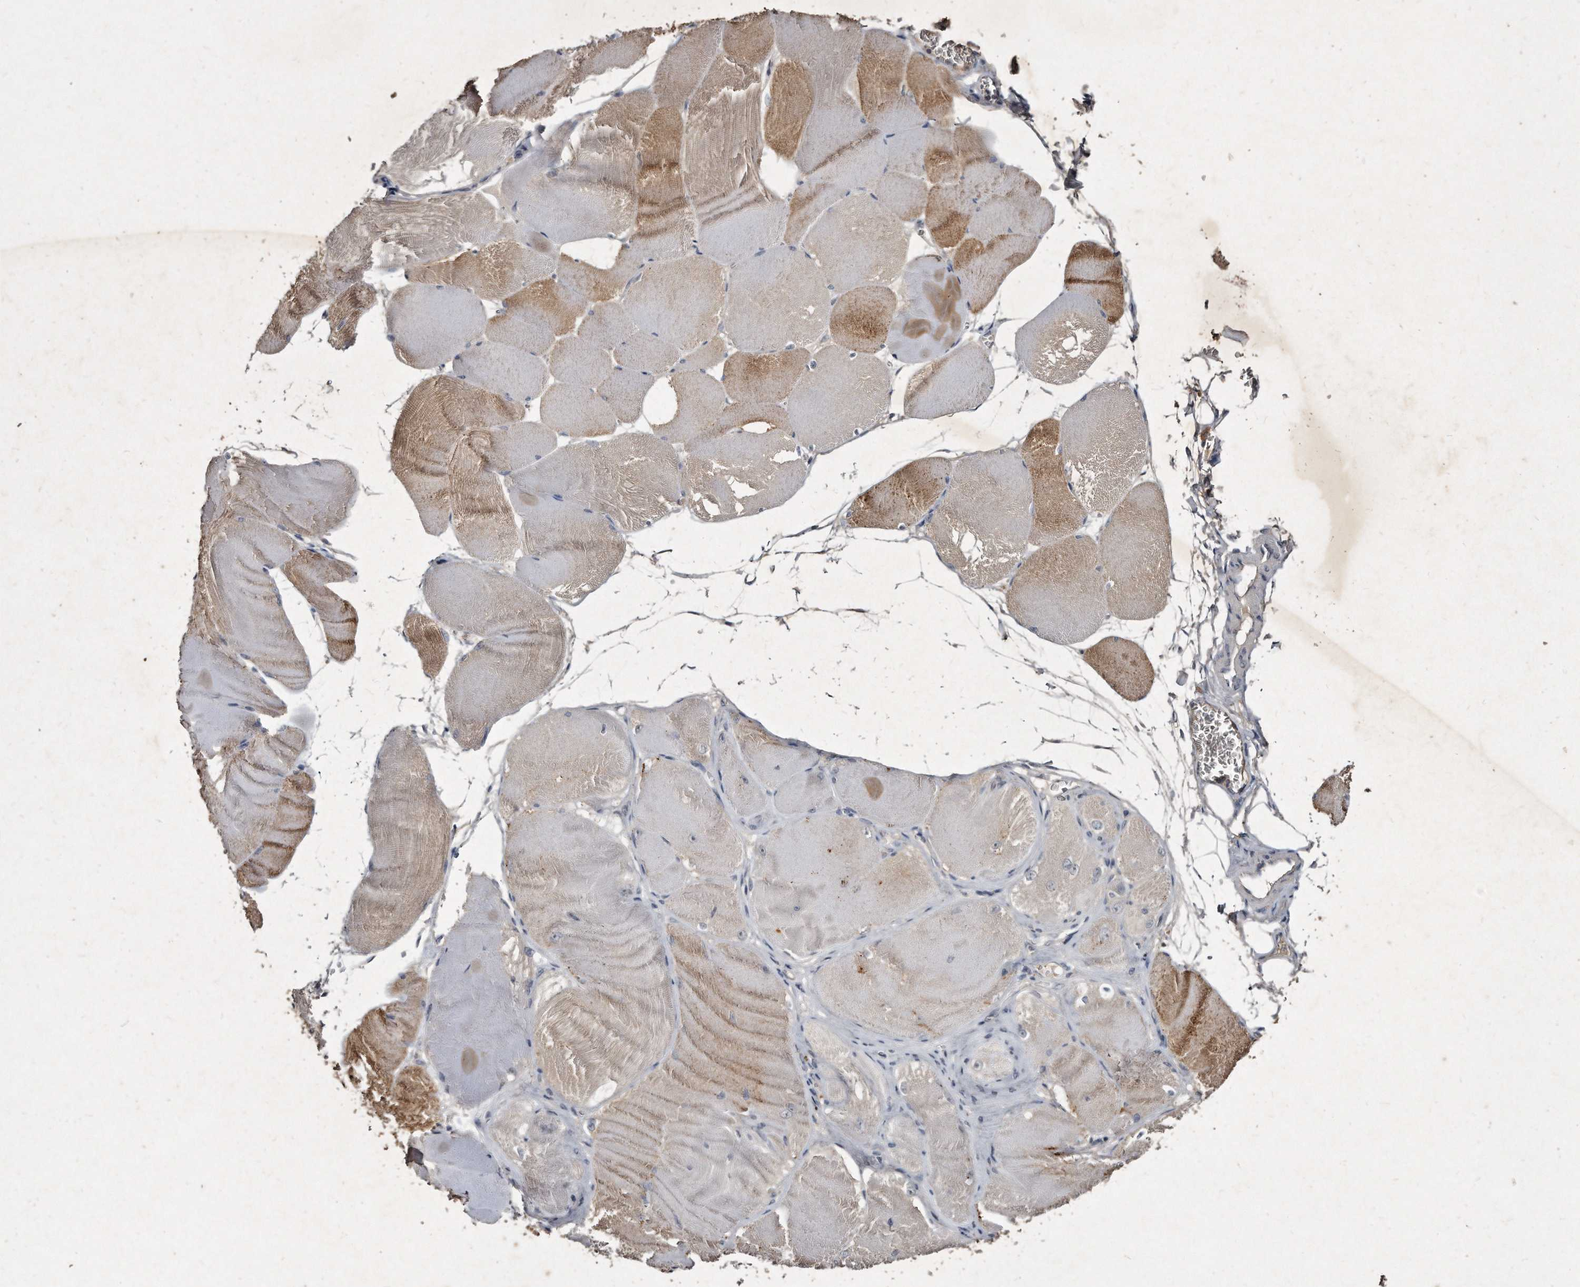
{"staining": {"intensity": "moderate", "quantity": "25%-75%", "location": "cytoplasmic/membranous"}, "tissue": "skeletal muscle", "cell_type": "Myocytes", "image_type": "normal", "snomed": [{"axis": "morphology", "description": "Normal tissue, NOS"}, {"axis": "morphology", "description": "Basal cell carcinoma"}, {"axis": "topography", "description": "Skeletal muscle"}], "caption": "Protein staining exhibits moderate cytoplasmic/membranous positivity in approximately 25%-75% of myocytes in normal skeletal muscle. The staining was performed using DAB (3,3'-diaminobenzidine) to visualize the protein expression in brown, while the nuclei were stained in blue with hematoxylin (Magnification: 20x).", "gene": "KLHDC3", "patient": {"sex": "female", "age": 64}}